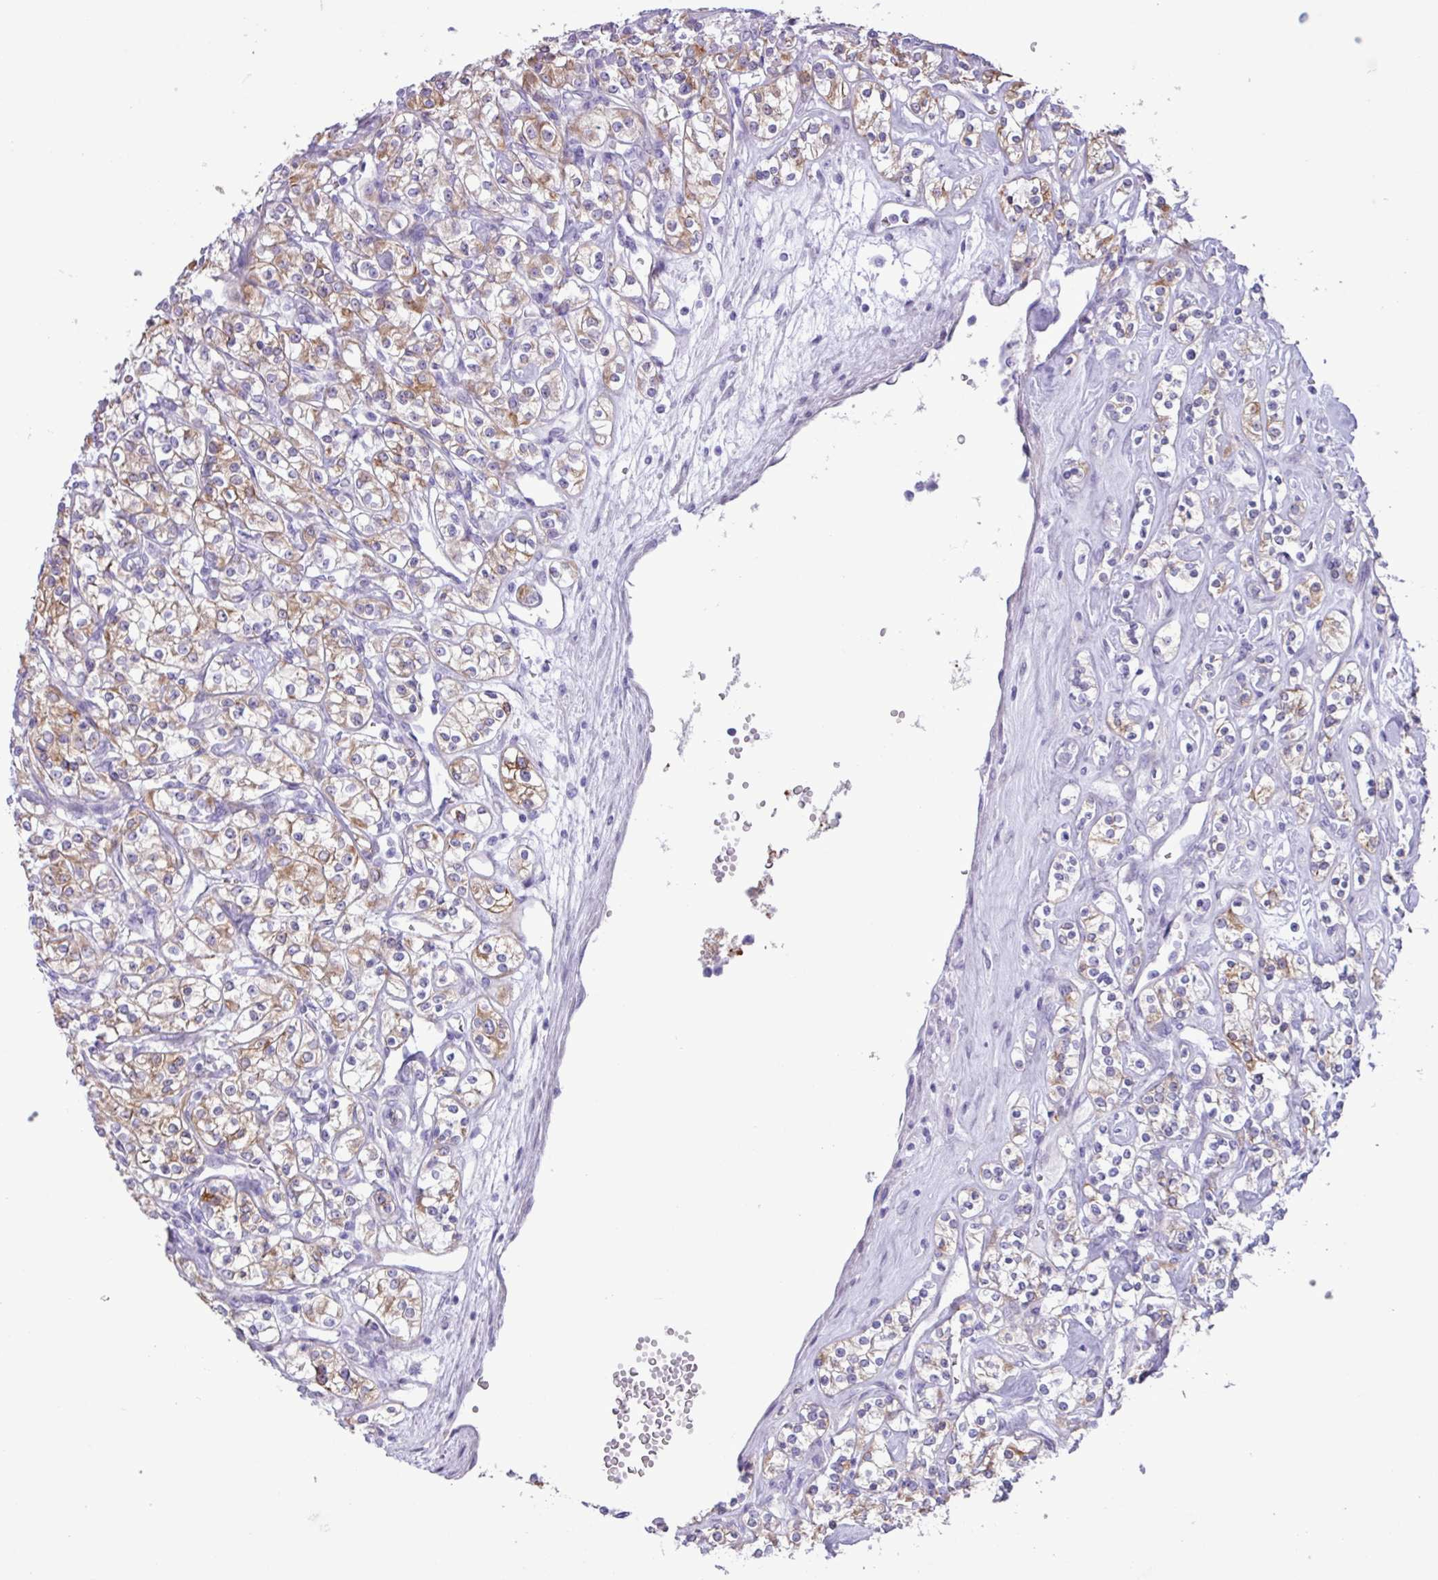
{"staining": {"intensity": "strong", "quantity": "25%-75%", "location": "cytoplasmic/membranous"}, "tissue": "renal cancer", "cell_type": "Tumor cells", "image_type": "cancer", "snomed": [{"axis": "morphology", "description": "Adenocarcinoma, NOS"}, {"axis": "topography", "description": "Kidney"}], "caption": "Immunohistochemistry (IHC) histopathology image of neoplastic tissue: renal adenocarcinoma stained using immunohistochemistry (IHC) displays high levels of strong protein expression localized specifically in the cytoplasmic/membranous of tumor cells, appearing as a cytoplasmic/membranous brown color.", "gene": "SLC38A1", "patient": {"sex": "male", "age": 77}}